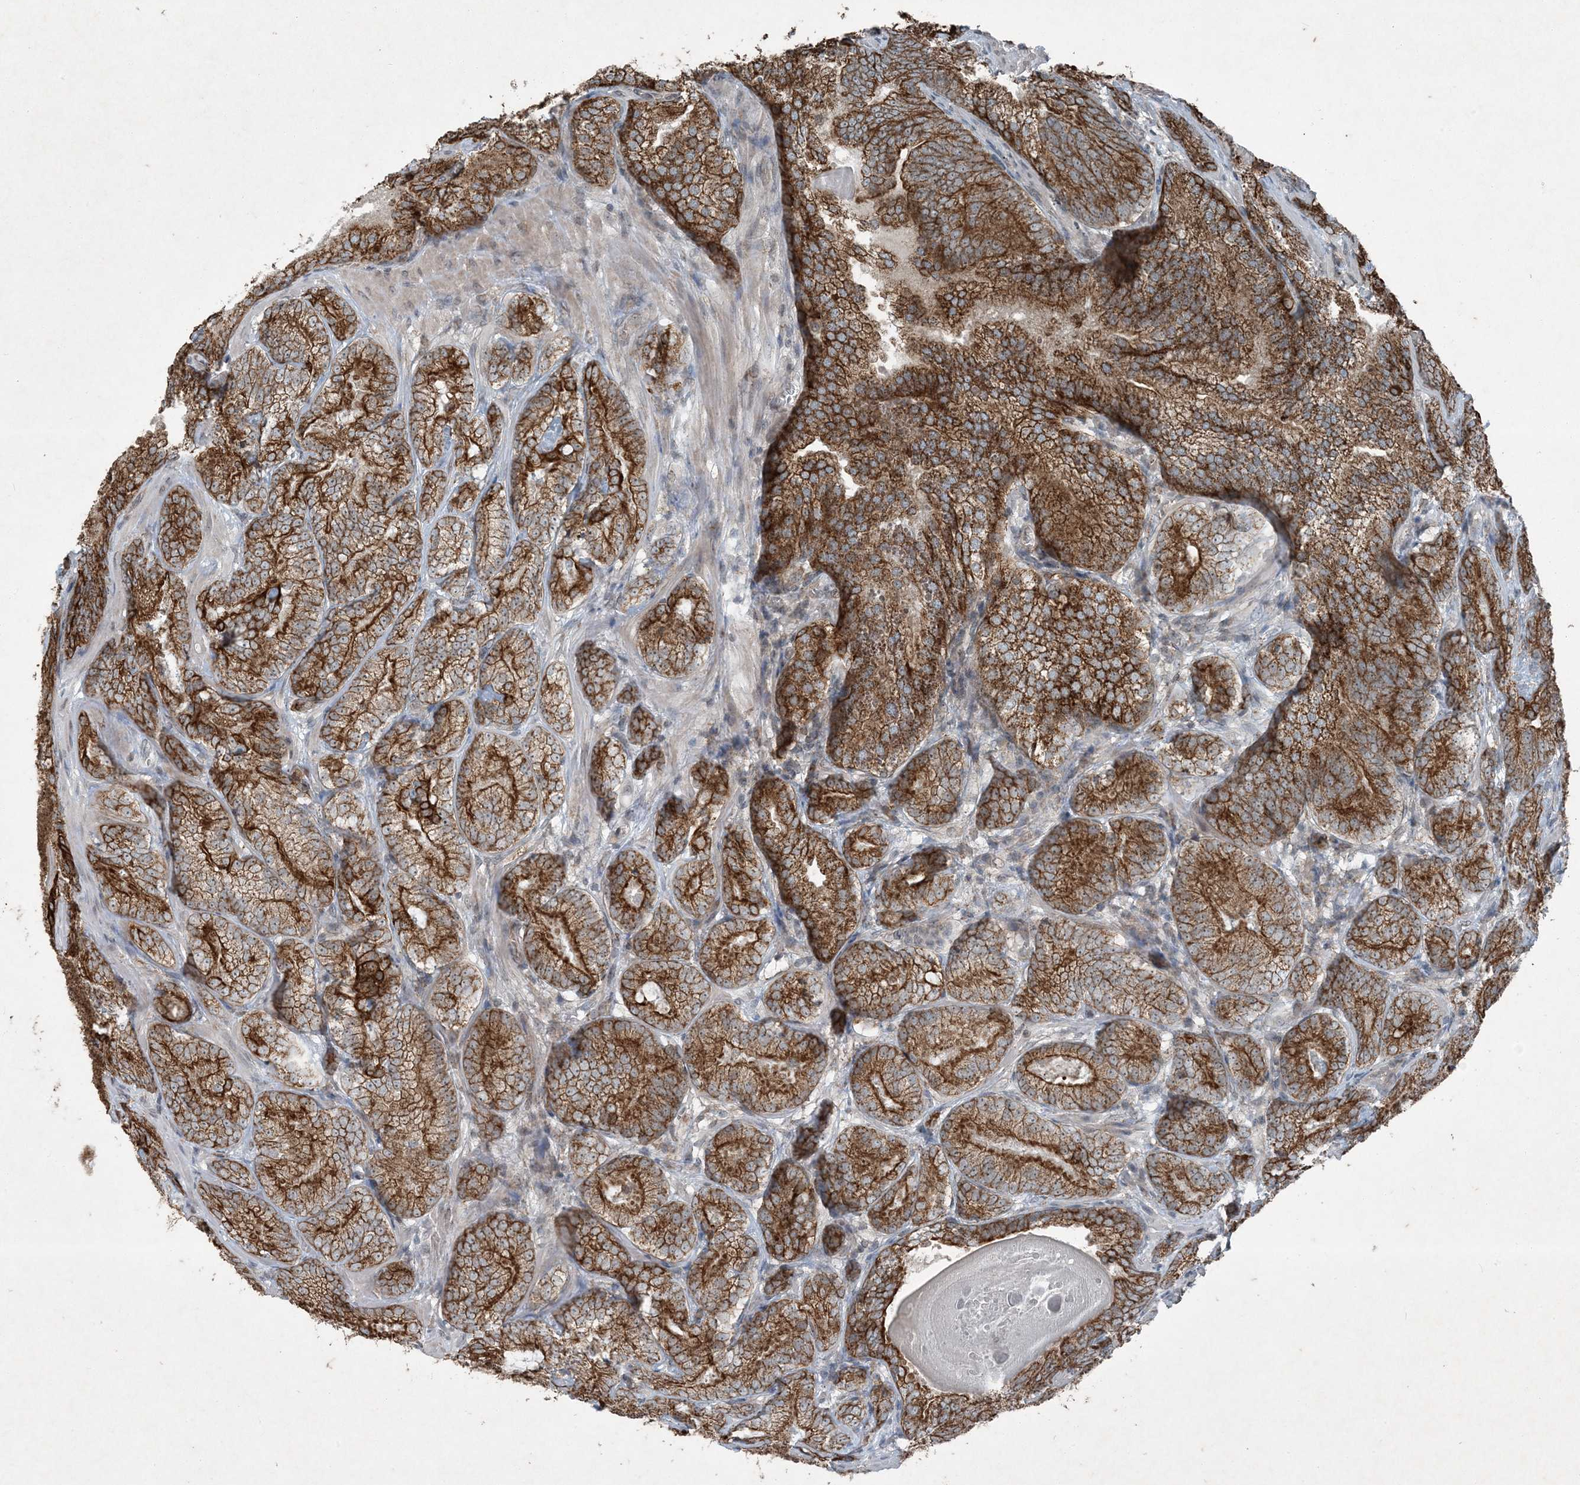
{"staining": {"intensity": "strong", "quantity": ">75%", "location": "cytoplasmic/membranous"}, "tissue": "prostate cancer", "cell_type": "Tumor cells", "image_type": "cancer", "snomed": [{"axis": "morphology", "description": "Adenocarcinoma, High grade"}, {"axis": "topography", "description": "Prostate"}], "caption": "Adenocarcinoma (high-grade) (prostate) was stained to show a protein in brown. There is high levels of strong cytoplasmic/membranous expression in approximately >75% of tumor cells. (IHC, brightfield microscopy, high magnification).", "gene": "PC", "patient": {"sex": "male", "age": 66}}